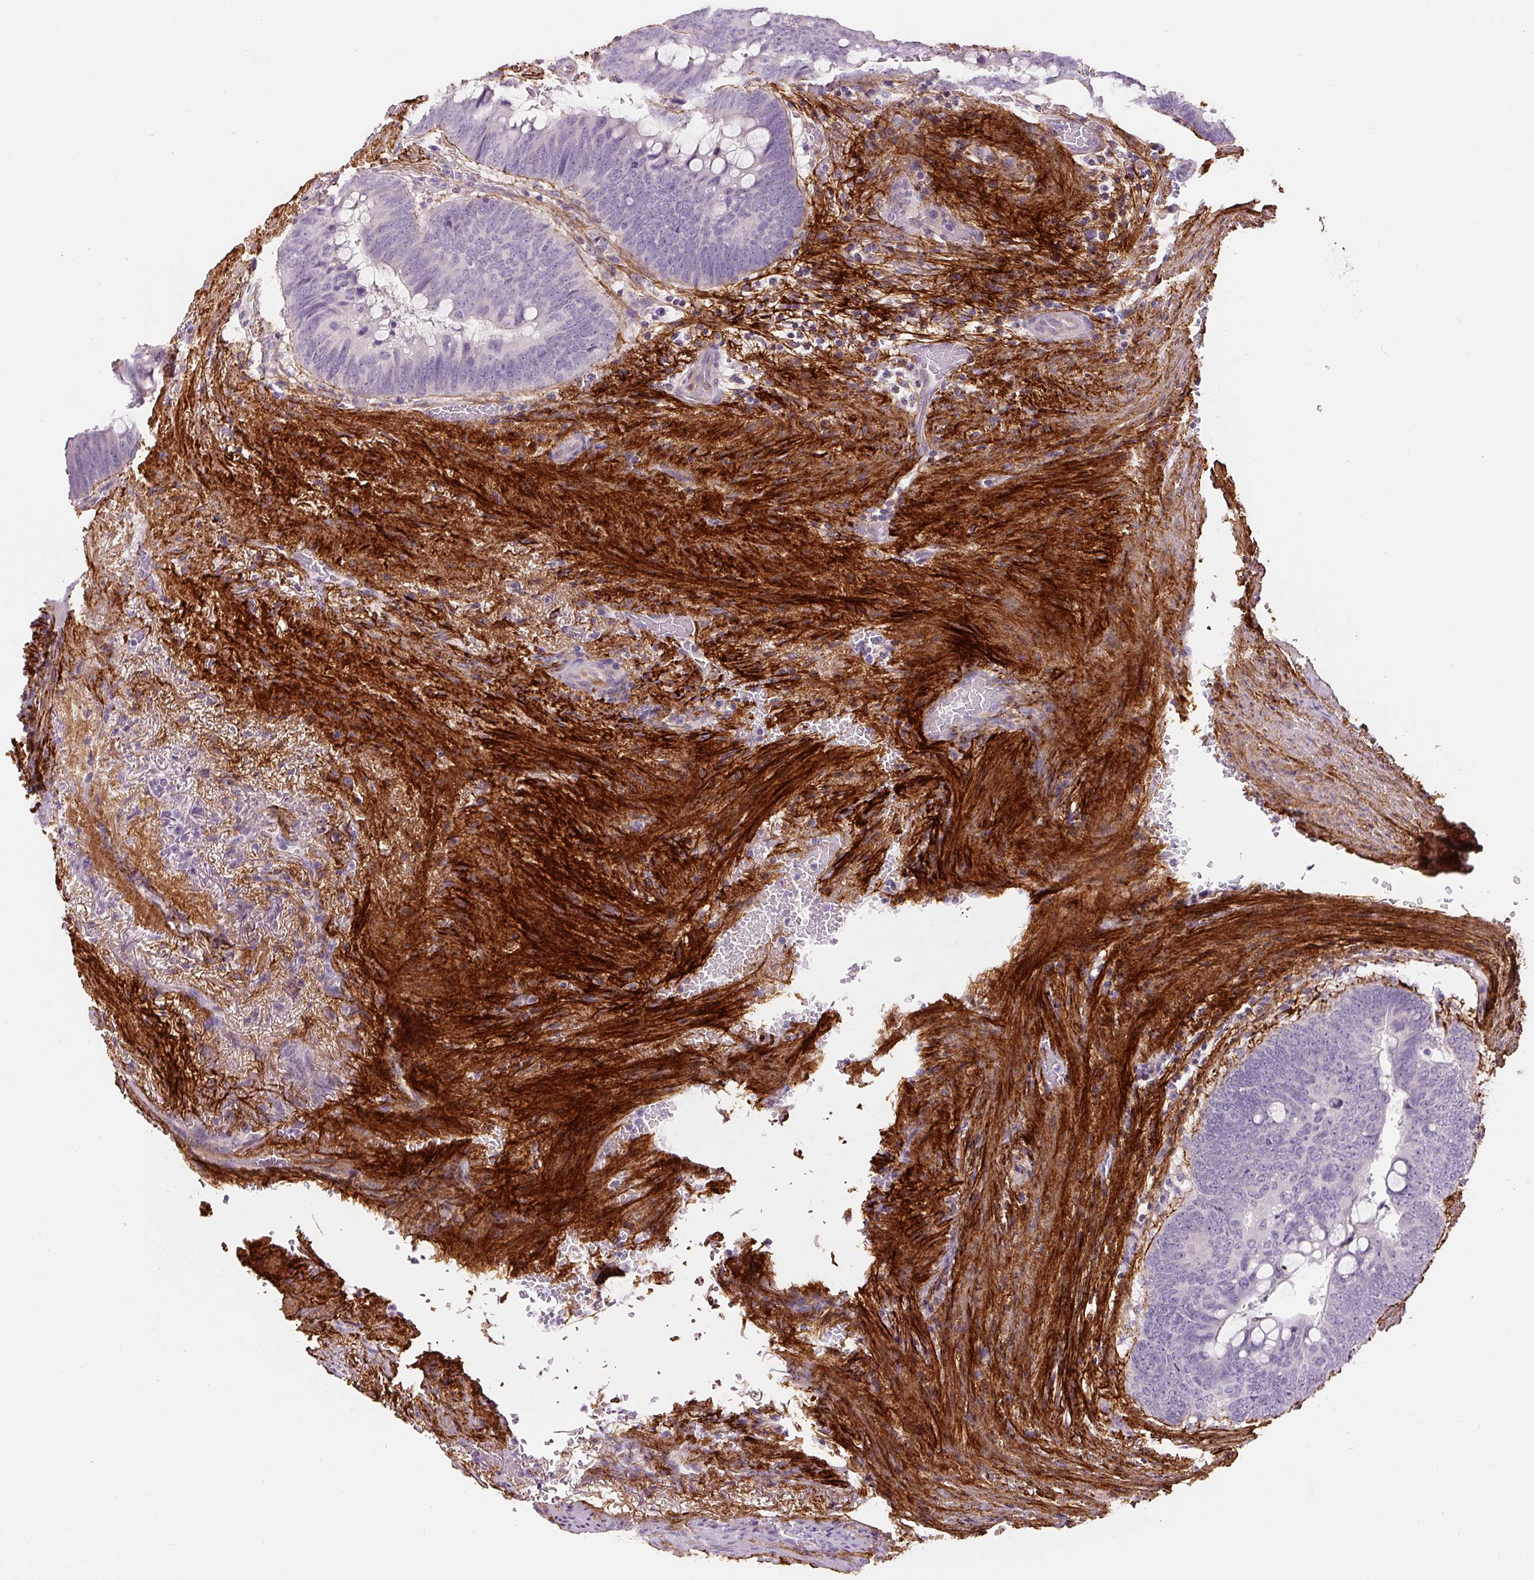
{"staining": {"intensity": "negative", "quantity": "none", "location": "none"}, "tissue": "colorectal cancer", "cell_type": "Tumor cells", "image_type": "cancer", "snomed": [{"axis": "morphology", "description": "Normal tissue, NOS"}, {"axis": "morphology", "description": "Adenocarcinoma, NOS"}, {"axis": "topography", "description": "Rectum"}, {"axis": "topography", "description": "Peripheral nerve tissue"}], "caption": "Immunohistochemistry image of colorectal cancer (adenocarcinoma) stained for a protein (brown), which shows no expression in tumor cells.", "gene": "FBN1", "patient": {"sex": "male", "age": 92}}